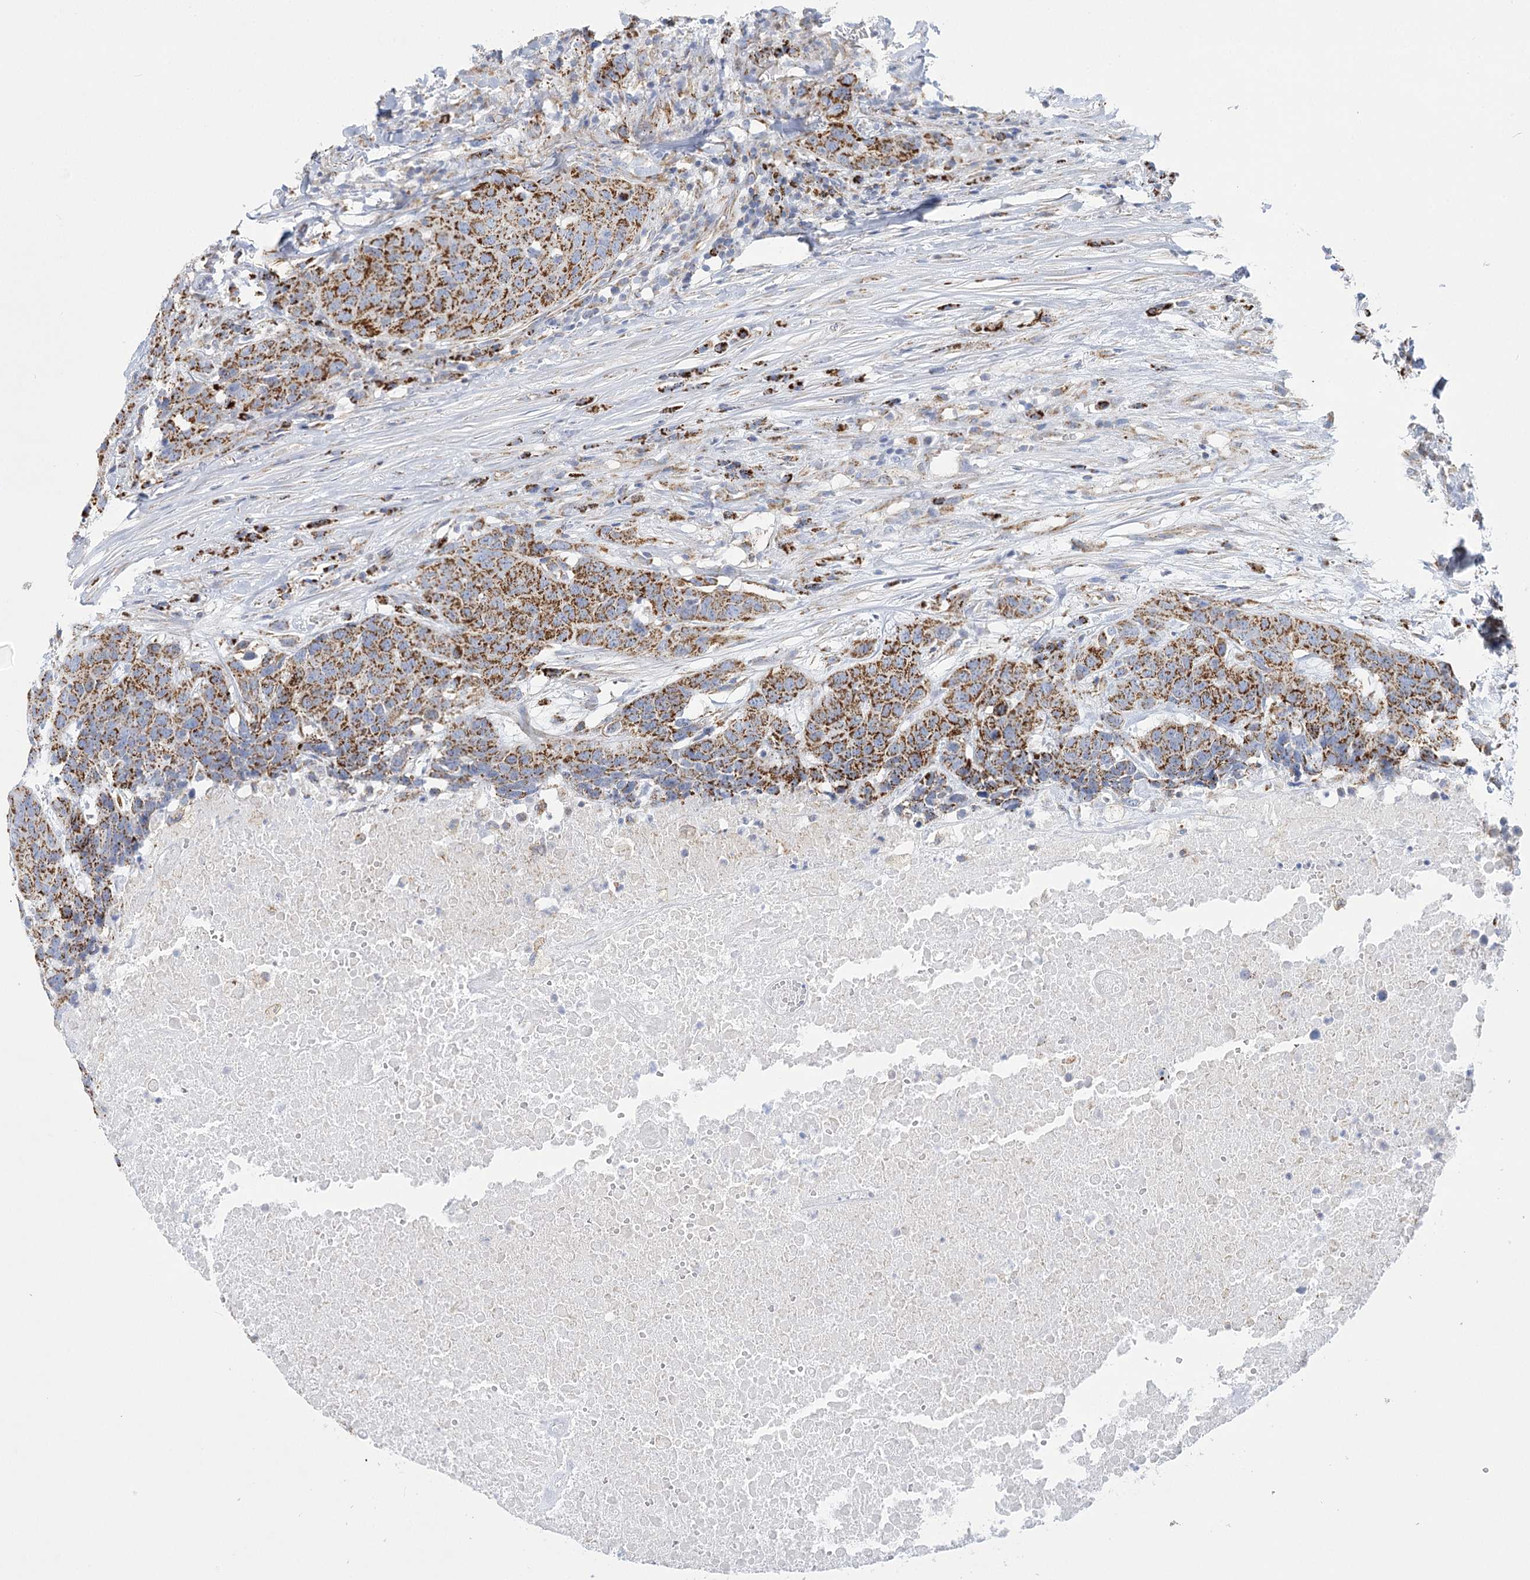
{"staining": {"intensity": "strong", "quantity": ">75%", "location": "cytoplasmic/membranous"}, "tissue": "head and neck cancer", "cell_type": "Tumor cells", "image_type": "cancer", "snomed": [{"axis": "morphology", "description": "Squamous cell carcinoma, NOS"}, {"axis": "topography", "description": "Head-Neck"}], "caption": "Human head and neck cancer stained with a protein marker shows strong staining in tumor cells.", "gene": "DHTKD1", "patient": {"sex": "male", "age": 66}}